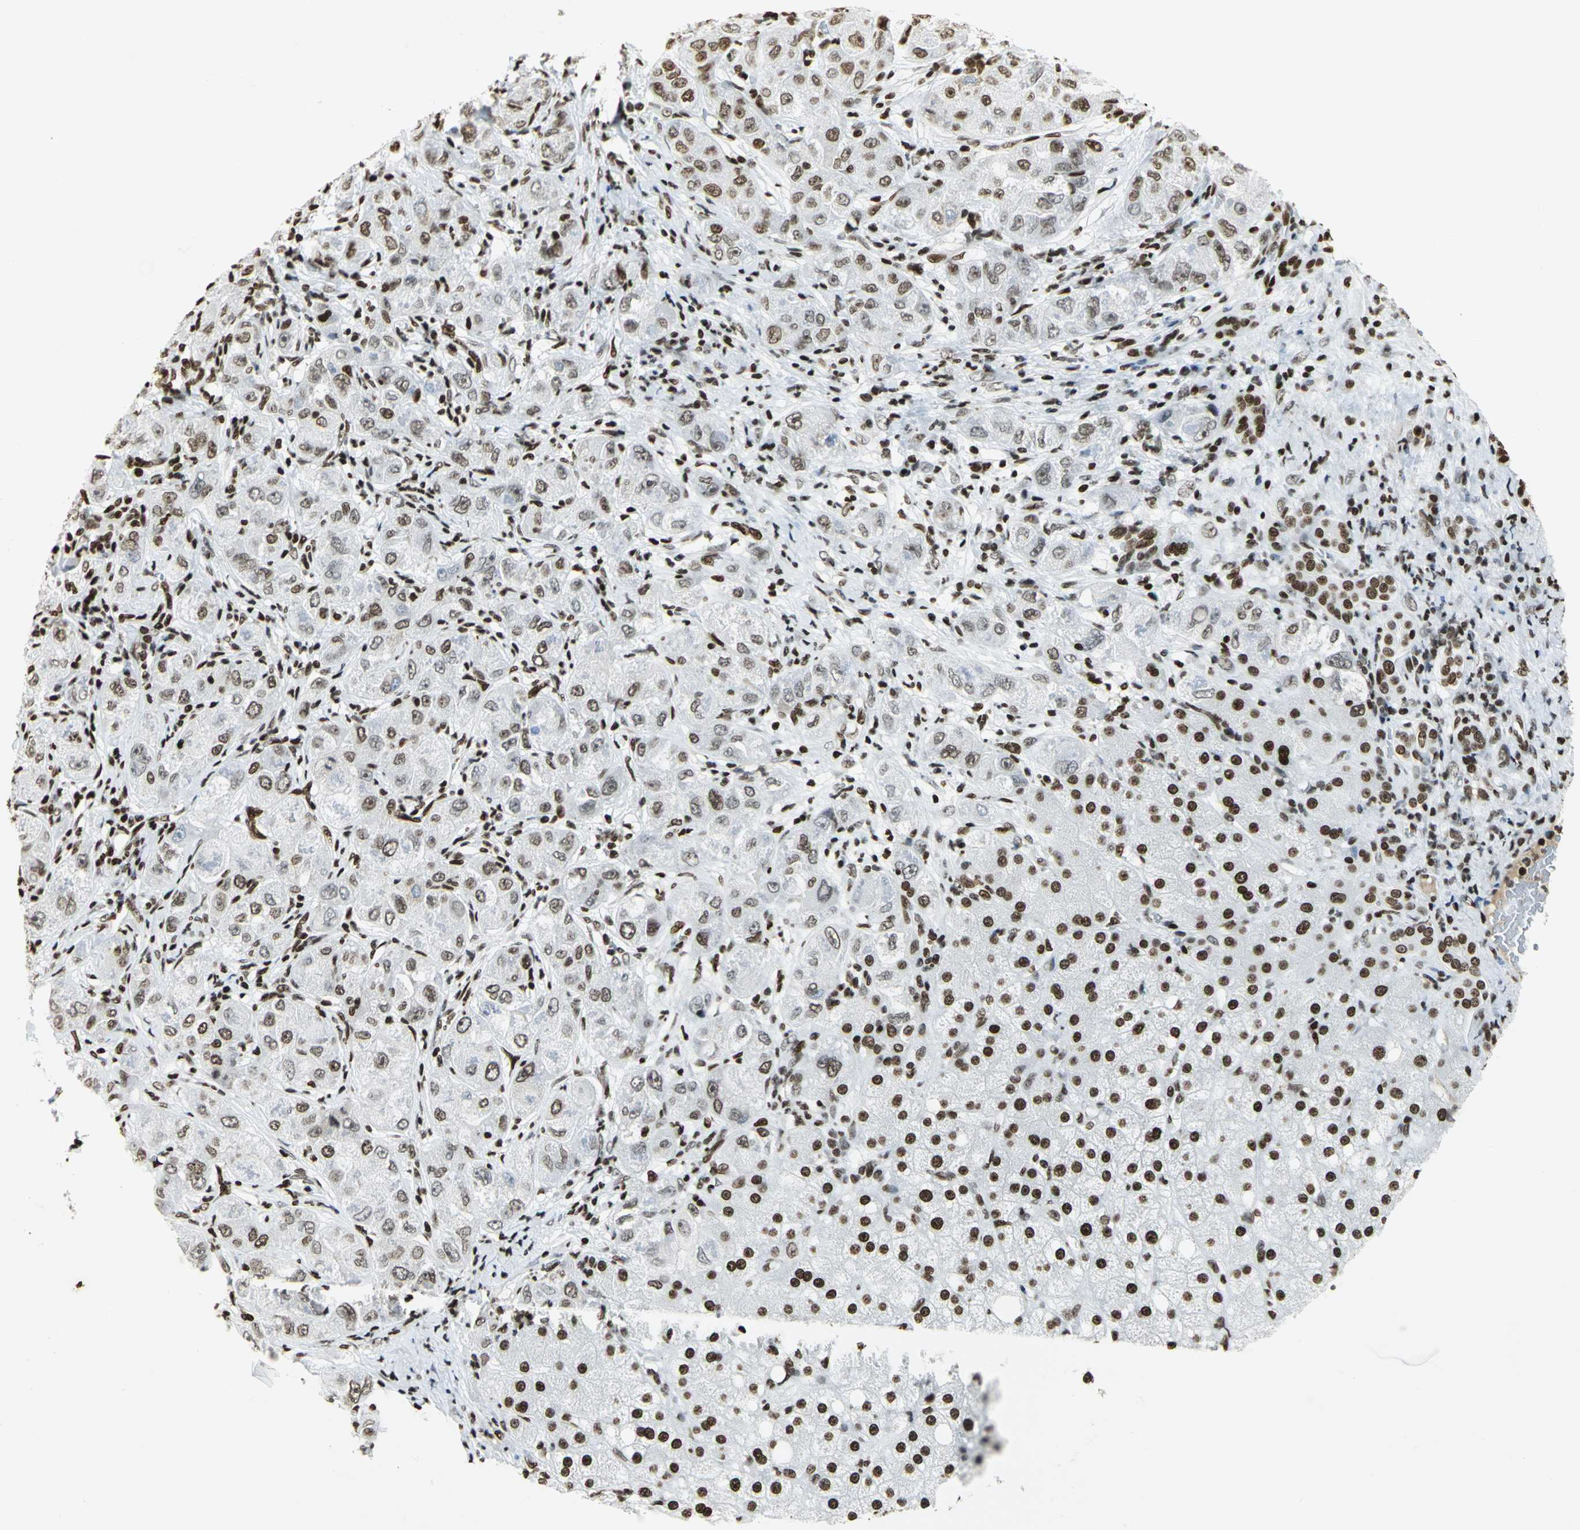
{"staining": {"intensity": "moderate", "quantity": ">75%", "location": "nuclear"}, "tissue": "liver cancer", "cell_type": "Tumor cells", "image_type": "cancer", "snomed": [{"axis": "morphology", "description": "Carcinoma, Hepatocellular, NOS"}, {"axis": "topography", "description": "Liver"}], "caption": "Protein staining exhibits moderate nuclear positivity in about >75% of tumor cells in liver hepatocellular carcinoma. (DAB (3,3'-diaminobenzidine) IHC with brightfield microscopy, high magnification).", "gene": "HMGB1", "patient": {"sex": "male", "age": 80}}